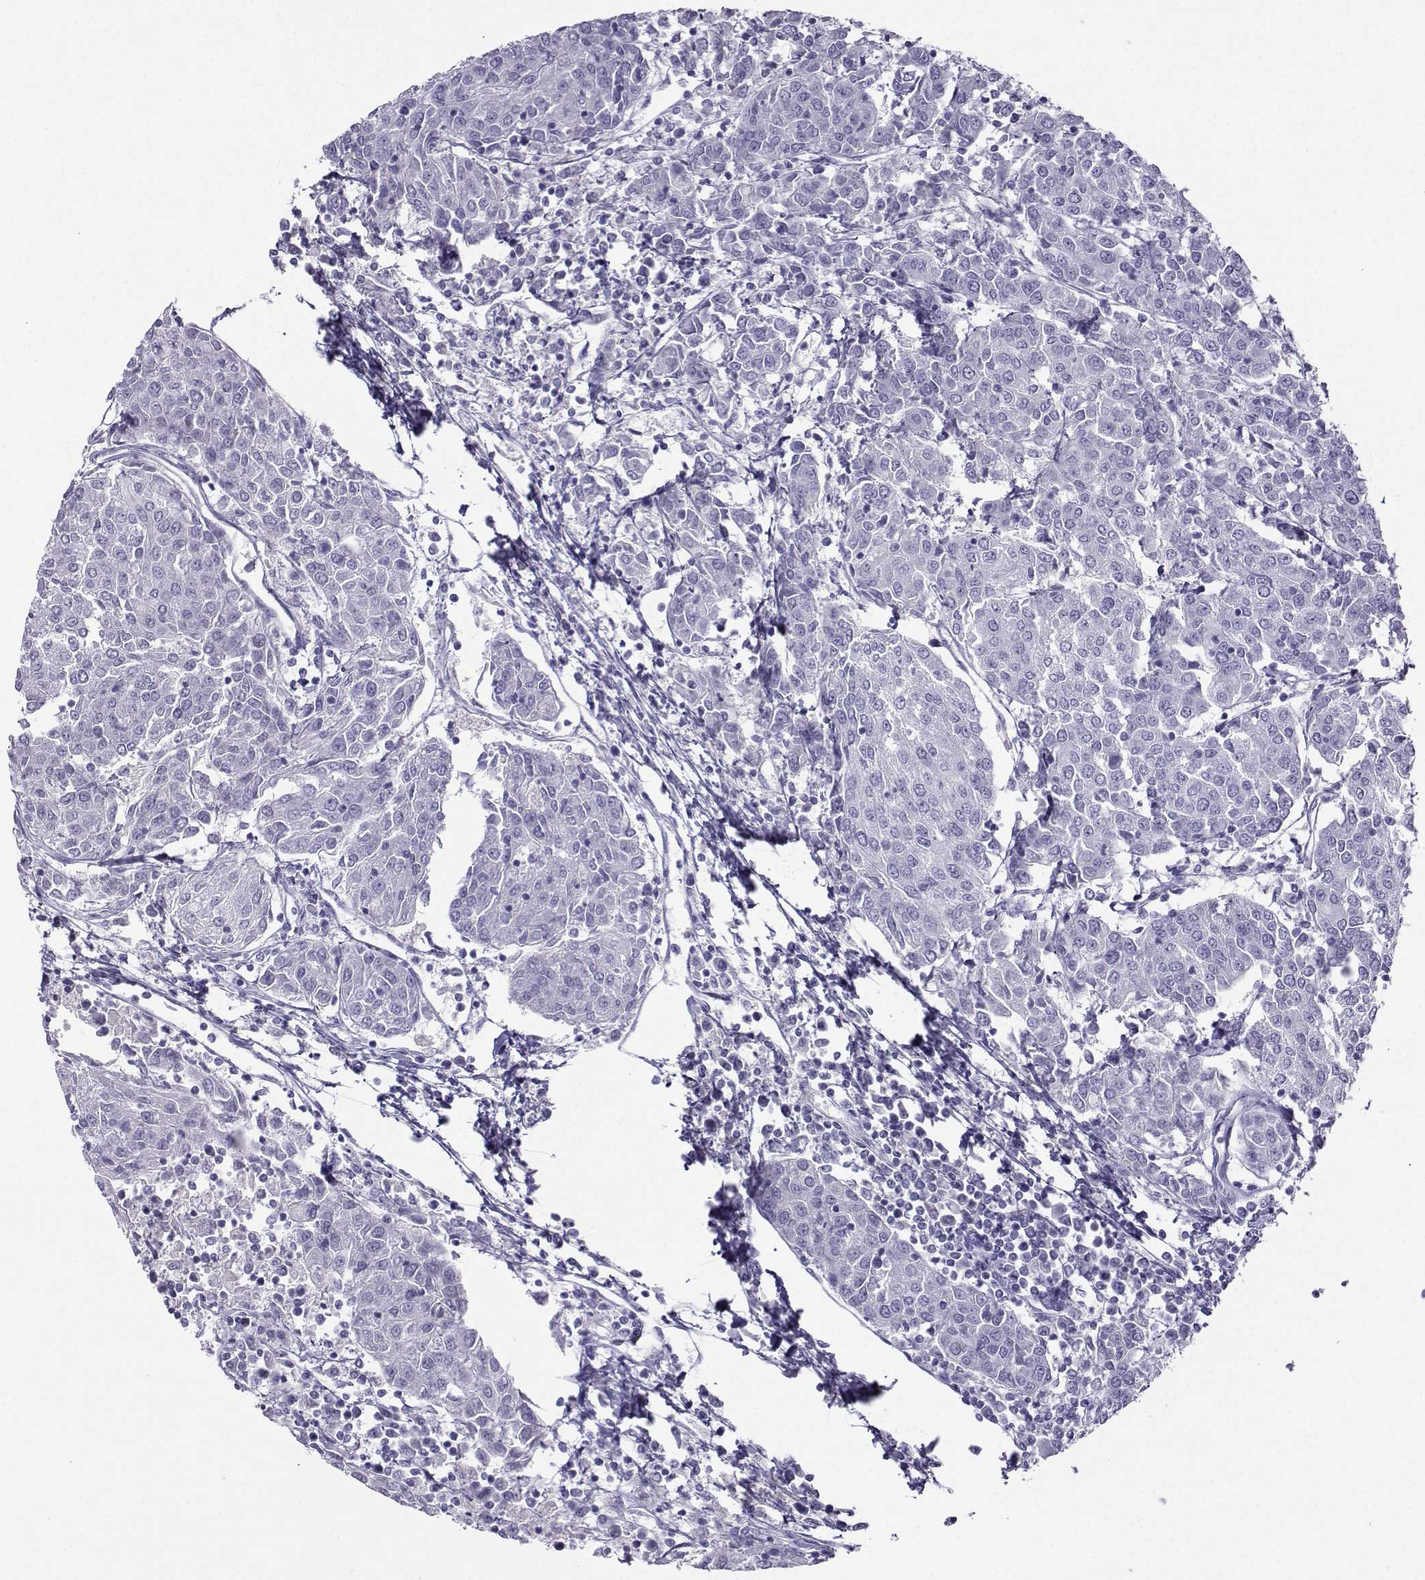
{"staining": {"intensity": "negative", "quantity": "none", "location": "none"}, "tissue": "urothelial cancer", "cell_type": "Tumor cells", "image_type": "cancer", "snomed": [{"axis": "morphology", "description": "Urothelial carcinoma, High grade"}, {"axis": "topography", "description": "Urinary bladder"}], "caption": "DAB (3,3'-diaminobenzidine) immunohistochemical staining of human urothelial carcinoma (high-grade) reveals no significant staining in tumor cells.", "gene": "FBXO24", "patient": {"sex": "female", "age": 85}}